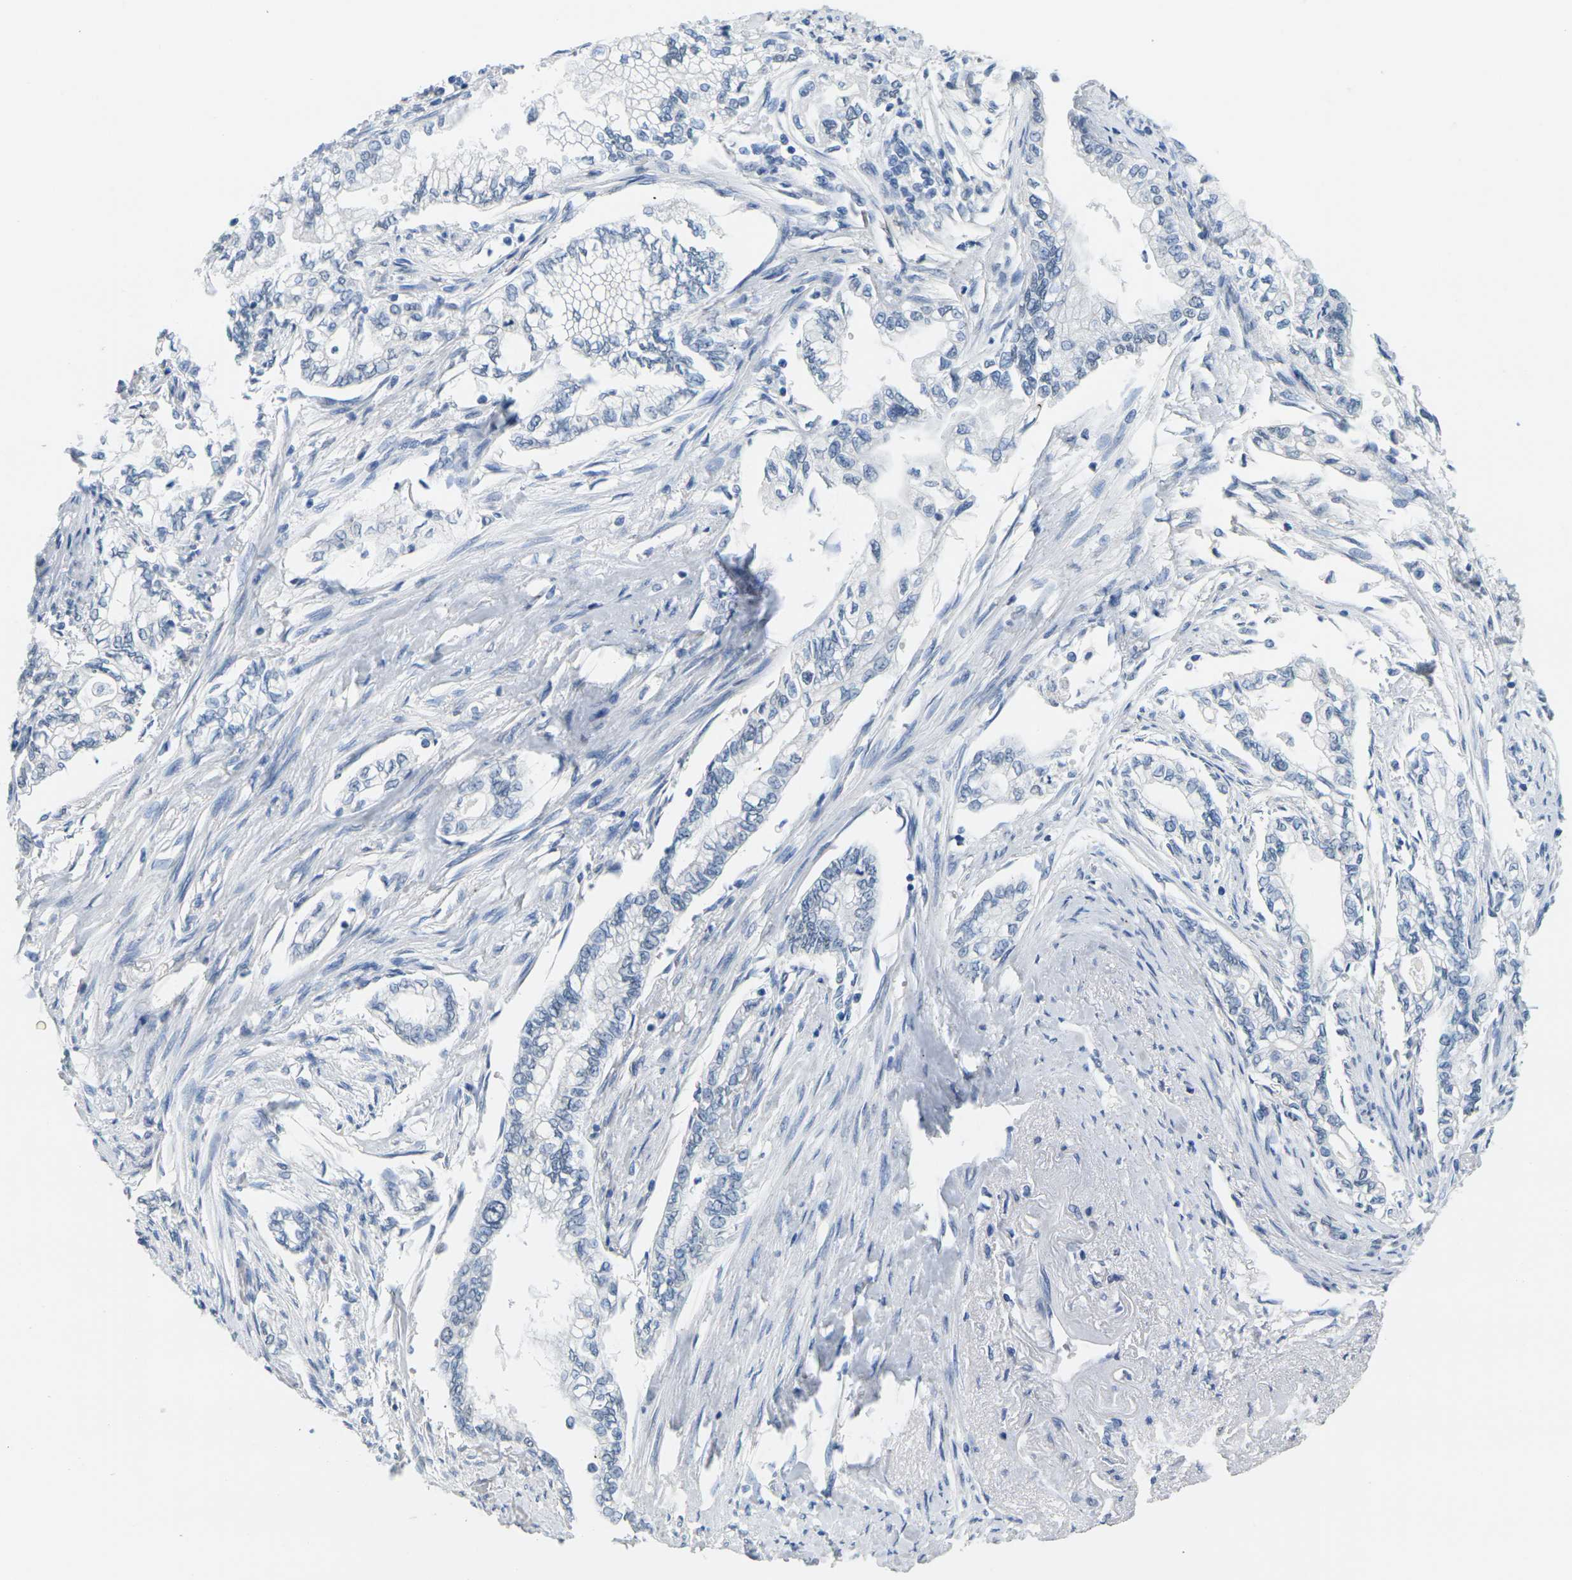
{"staining": {"intensity": "negative", "quantity": "none", "location": "none"}, "tissue": "pancreatic cancer", "cell_type": "Tumor cells", "image_type": "cancer", "snomed": [{"axis": "morphology", "description": "Normal tissue, NOS"}, {"axis": "topography", "description": "Pancreas"}], "caption": "Protein analysis of pancreatic cancer displays no significant expression in tumor cells.", "gene": "CTAG1A", "patient": {"sex": "male", "age": 42}}